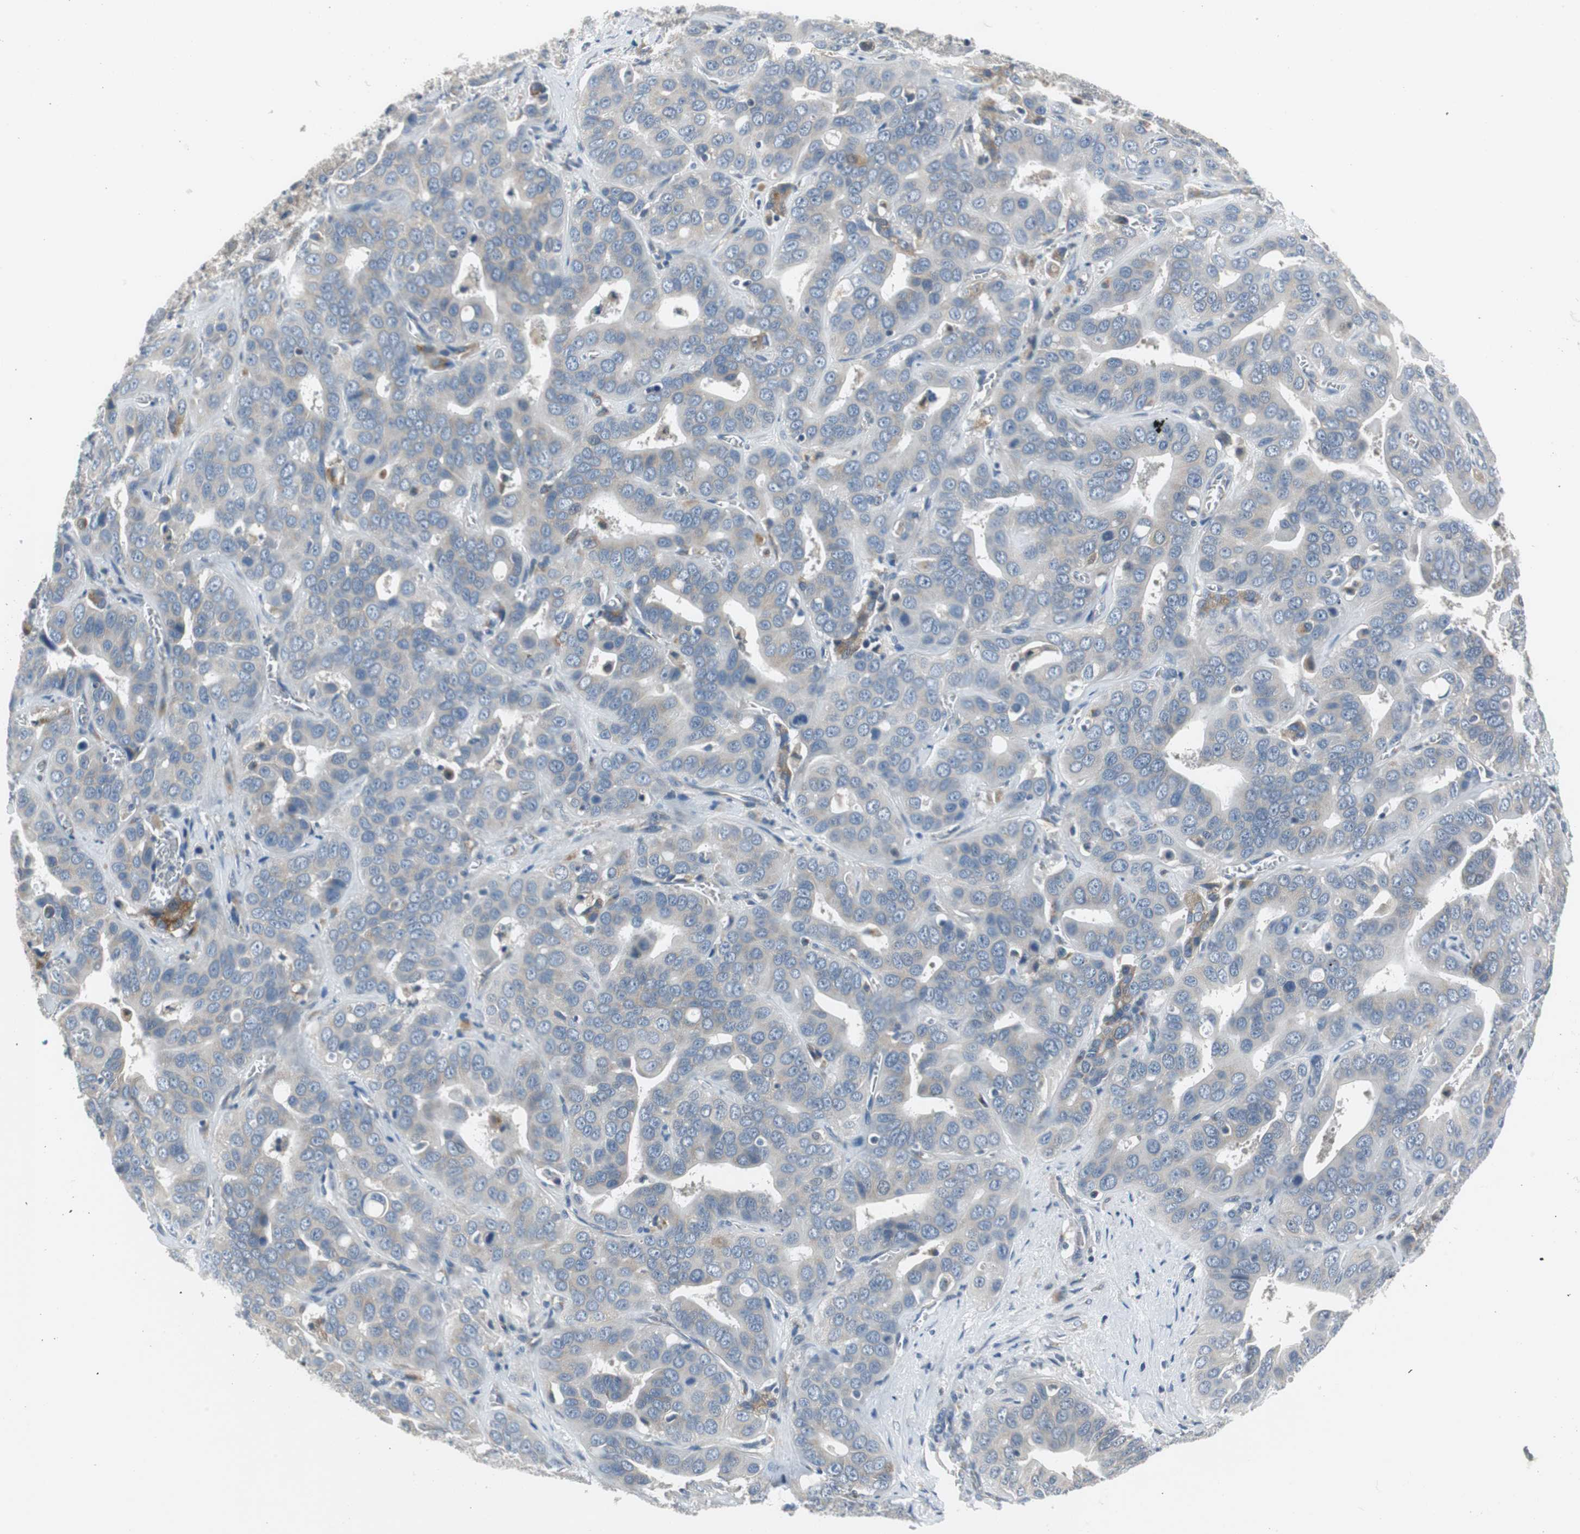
{"staining": {"intensity": "weak", "quantity": "<25%", "location": "cytoplasmic/membranous"}, "tissue": "liver cancer", "cell_type": "Tumor cells", "image_type": "cancer", "snomed": [{"axis": "morphology", "description": "Cholangiocarcinoma"}, {"axis": "topography", "description": "Liver"}], "caption": "This image is of liver cholangiocarcinoma stained with immunohistochemistry to label a protein in brown with the nuclei are counter-stained blue. There is no expression in tumor cells. (Stains: DAB IHC with hematoxylin counter stain, Microscopy: brightfield microscopy at high magnification).", "gene": "PLAA", "patient": {"sex": "female", "age": 52}}